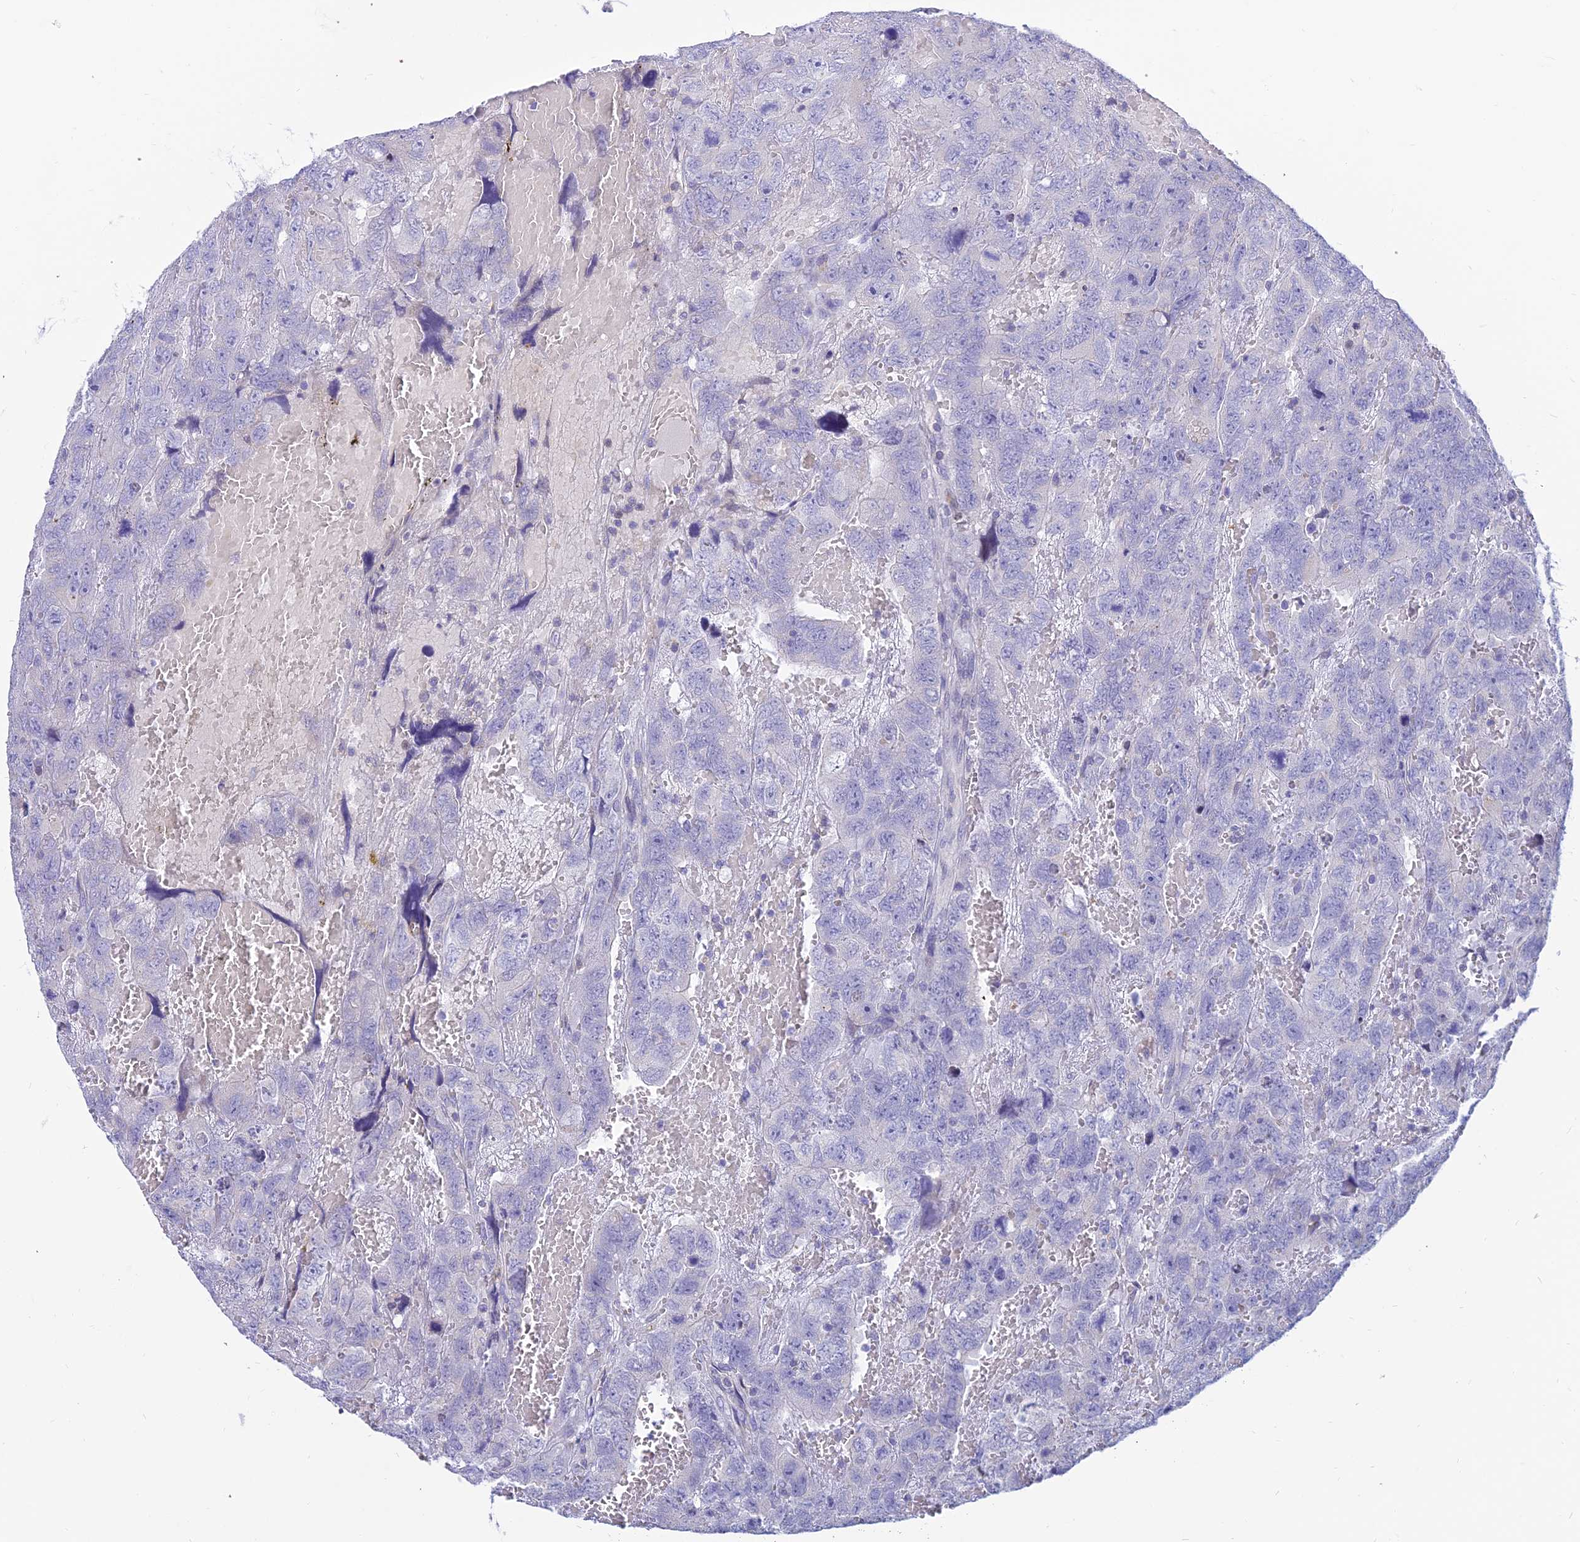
{"staining": {"intensity": "negative", "quantity": "none", "location": "none"}, "tissue": "testis cancer", "cell_type": "Tumor cells", "image_type": "cancer", "snomed": [{"axis": "morphology", "description": "Carcinoma, Embryonal, NOS"}, {"axis": "topography", "description": "Testis"}], "caption": "The immunohistochemistry (IHC) histopathology image has no significant positivity in tumor cells of testis cancer tissue. (DAB (3,3'-diaminobenzidine) immunohistochemistry, high magnification).", "gene": "CFAP206", "patient": {"sex": "male", "age": 45}}